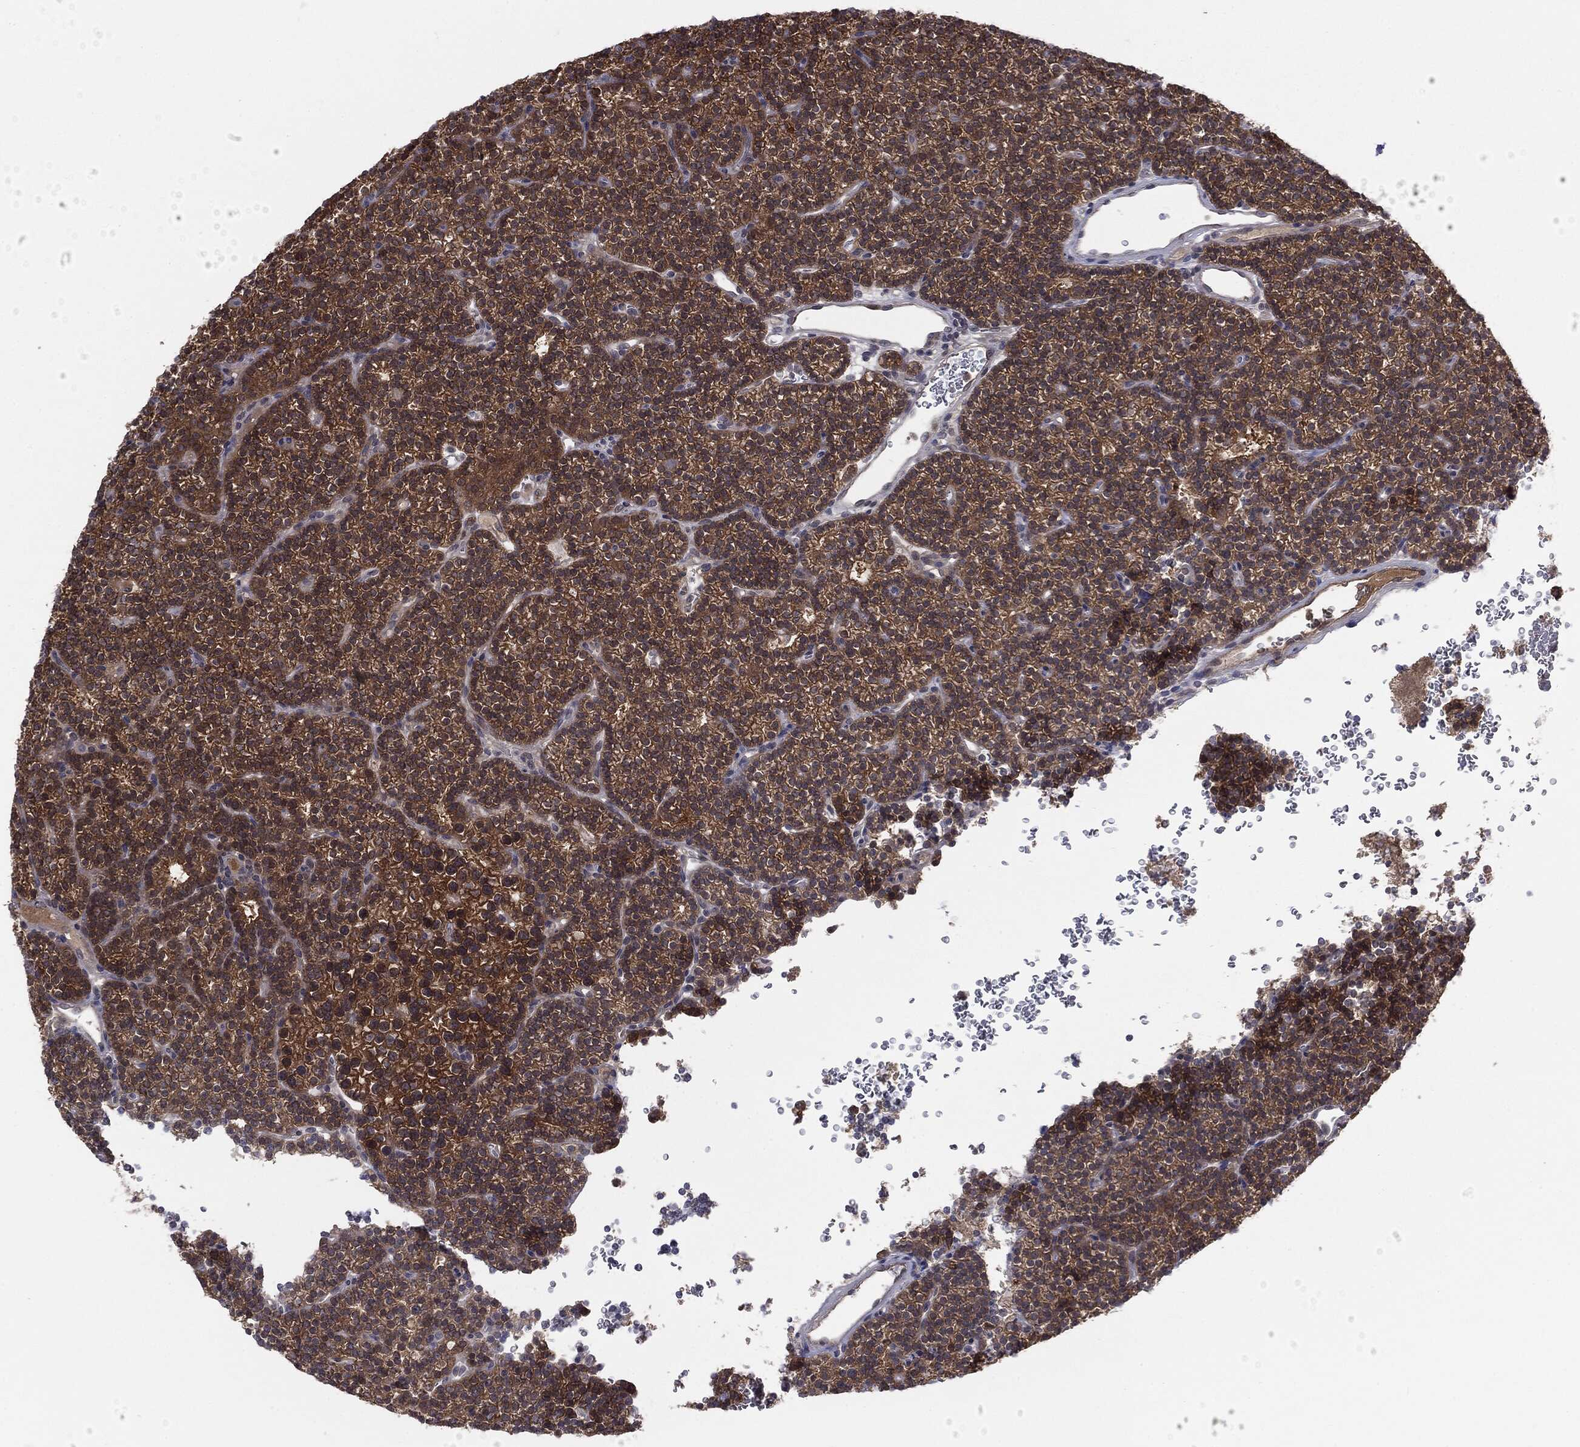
{"staining": {"intensity": "moderate", "quantity": ">75%", "location": "cytoplasmic/membranous"}, "tissue": "parathyroid gland", "cell_type": "Glandular cells", "image_type": "normal", "snomed": [{"axis": "morphology", "description": "Normal tissue, NOS"}, {"axis": "topography", "description": "Parathyroid gland"}], "caption": "Benign parathyroid gland reveals moderate cytoplasmic/membranous expression in approximately >75% of glandular cells, visualized by immunohistochemistry.", "gene": "KRT7", "patient": {"sex": "female", "age": 42}}